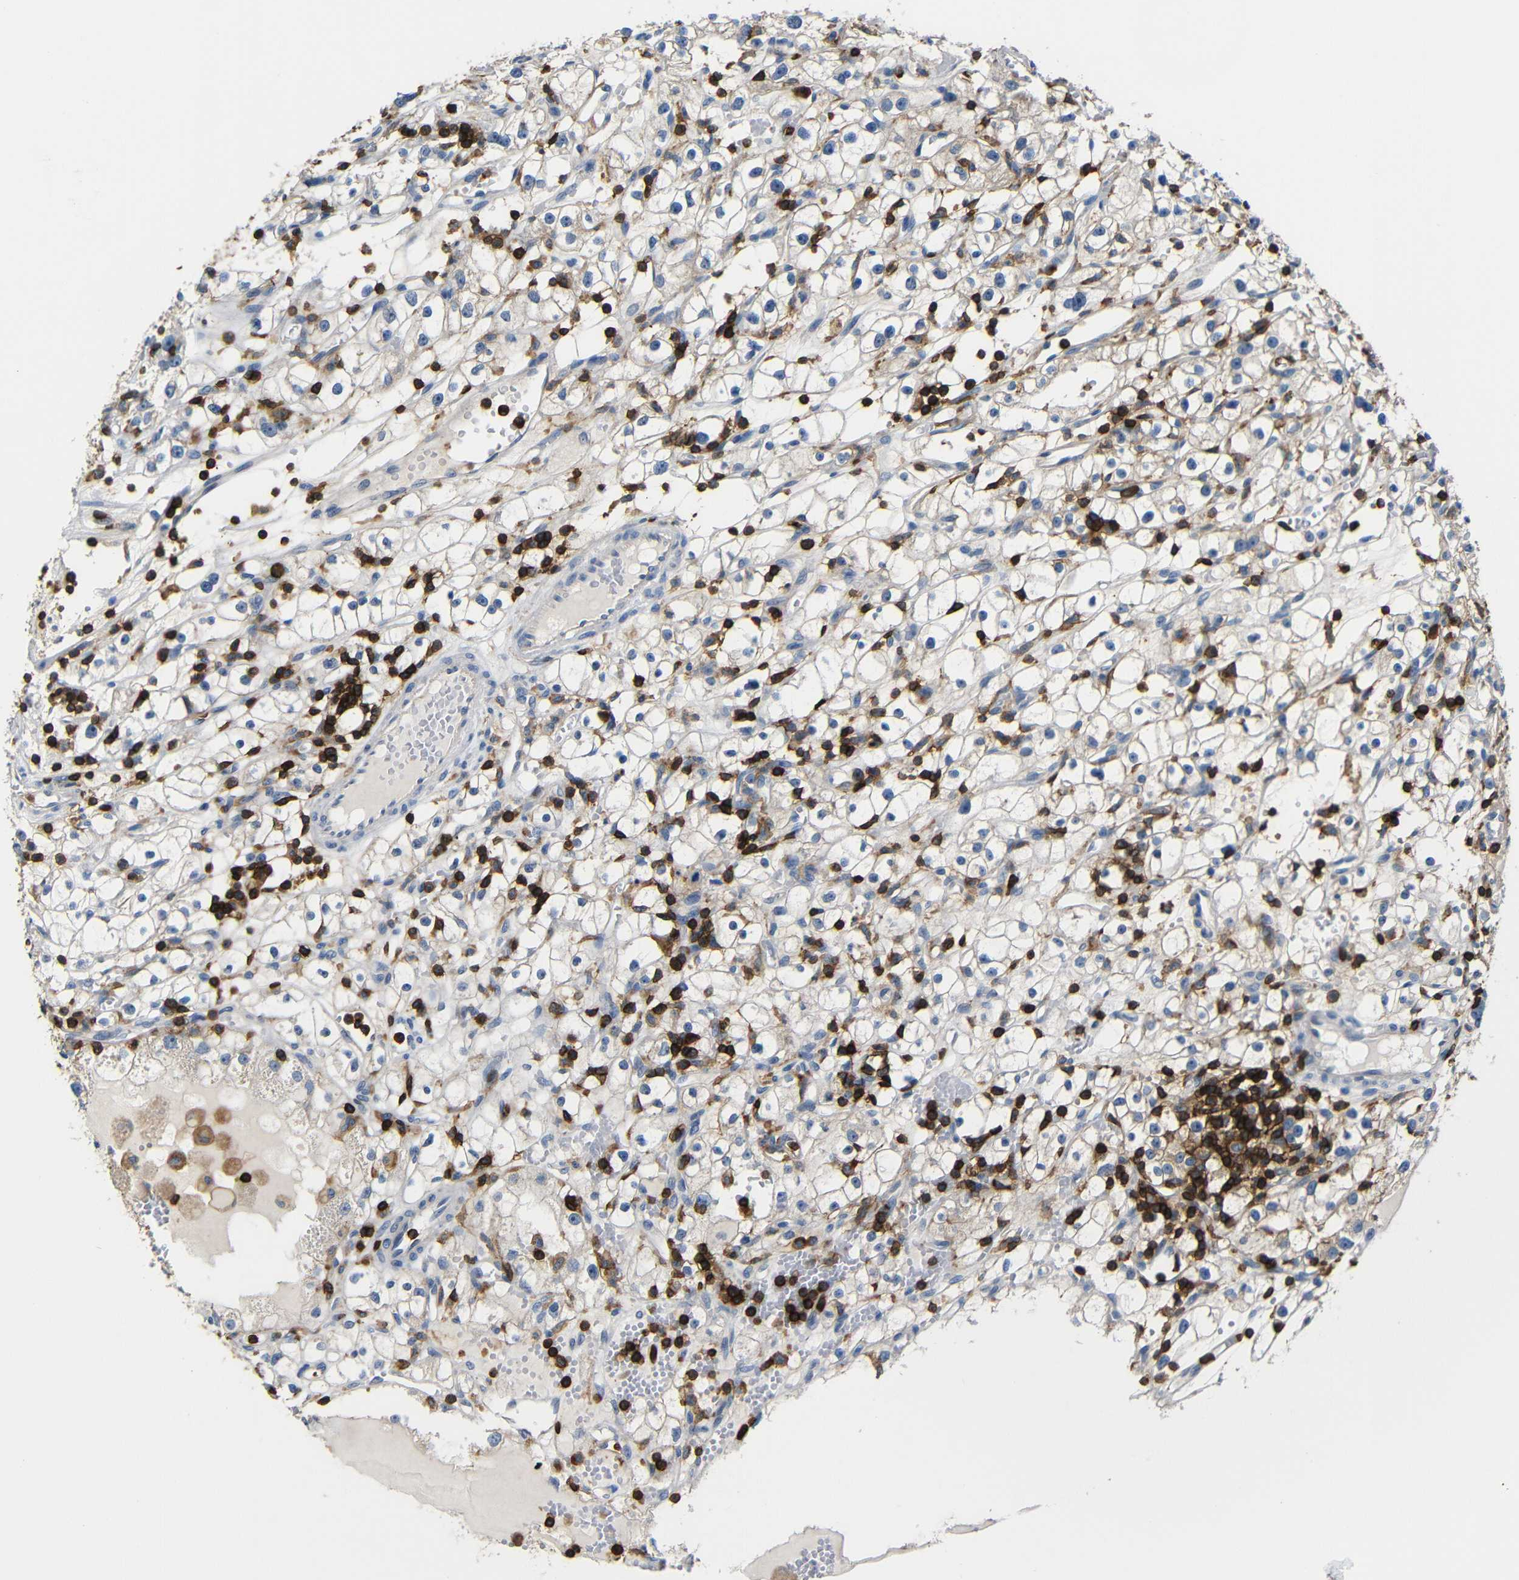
{"staining": {"intensity": "weak", "quantity": ">75%", "location": "cytoplasmic/membranous"}, "tissue": "renal cancer", "cell_type": "Tumor cells", "image_type": "cancer", "snomed": [{"axis": "morphology", "description": "Adenocarcinoma, NOS"}, {"axis": "topography", "description": "Kidney"}], "caption": "Immunohistochemical staining of human adenocarcinoma (renal) shows weak cytoplasmic/membranous protein expression in approximately >75% of tumor cells.", "gene": "P2RY12", "patient": {"sex": "male", "age": 56}}